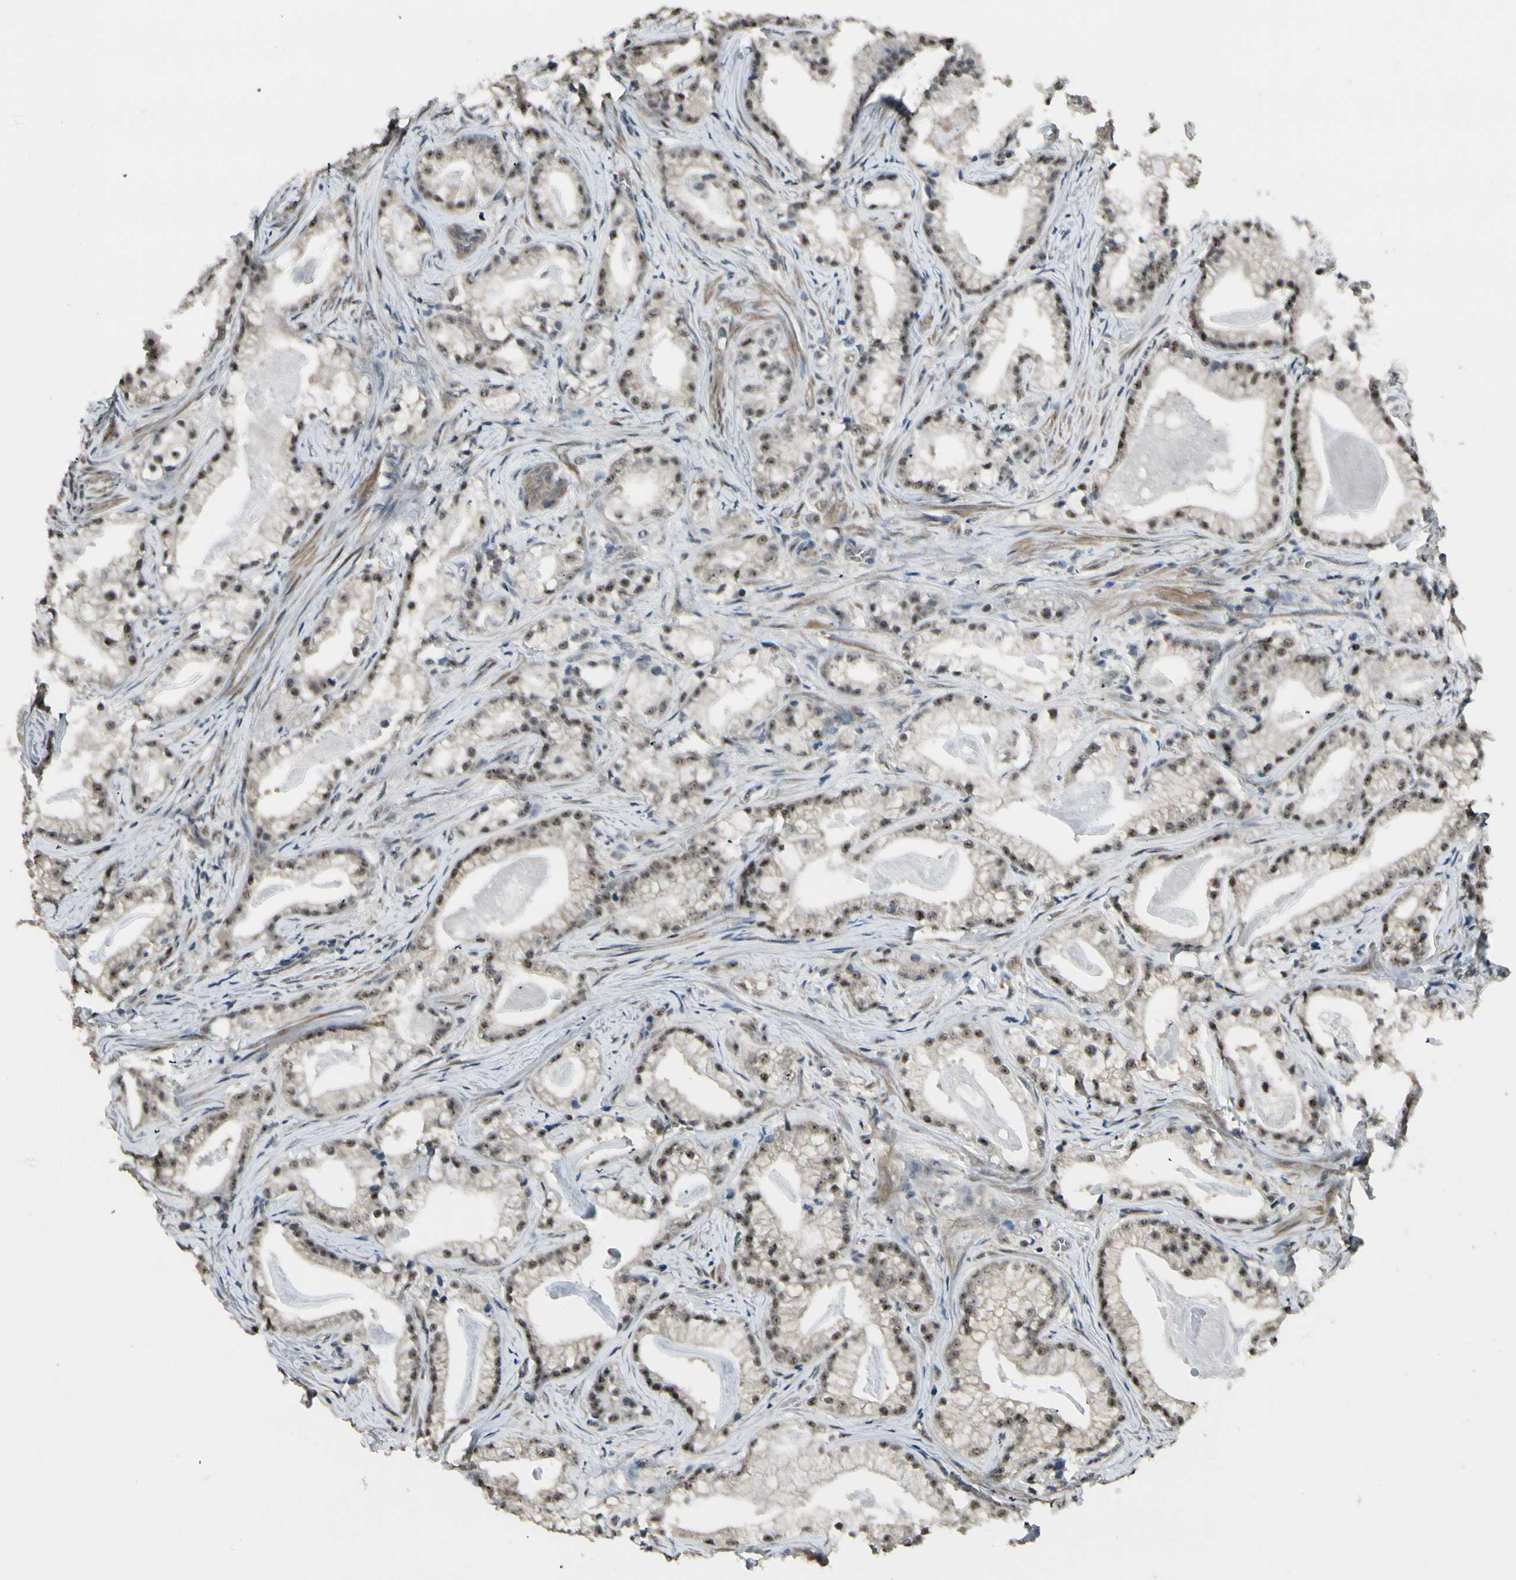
{"staining": {"intensity": "moderate", "quantity": "25%-75%", "location": "cytoplasmic/membranous,nuclear"}, "tissue": "prostate cancer", "cell_type": "Tumor cells", "image_type": "cancer", "snomed": [{"axis": "morphology", "description": "Adenocarcinoma, Low grade"}, {"axis": "topography", "description": "Prostate"}], "caption": "A brown stain highlights moderate cytoplasmic/membranous and nuclear staining of a protein in human adenocarcinoma (low-grade) (prostate) tumor cells.", "gene": "MCPH1", "patient": {"sex": "male", "age": 59}}